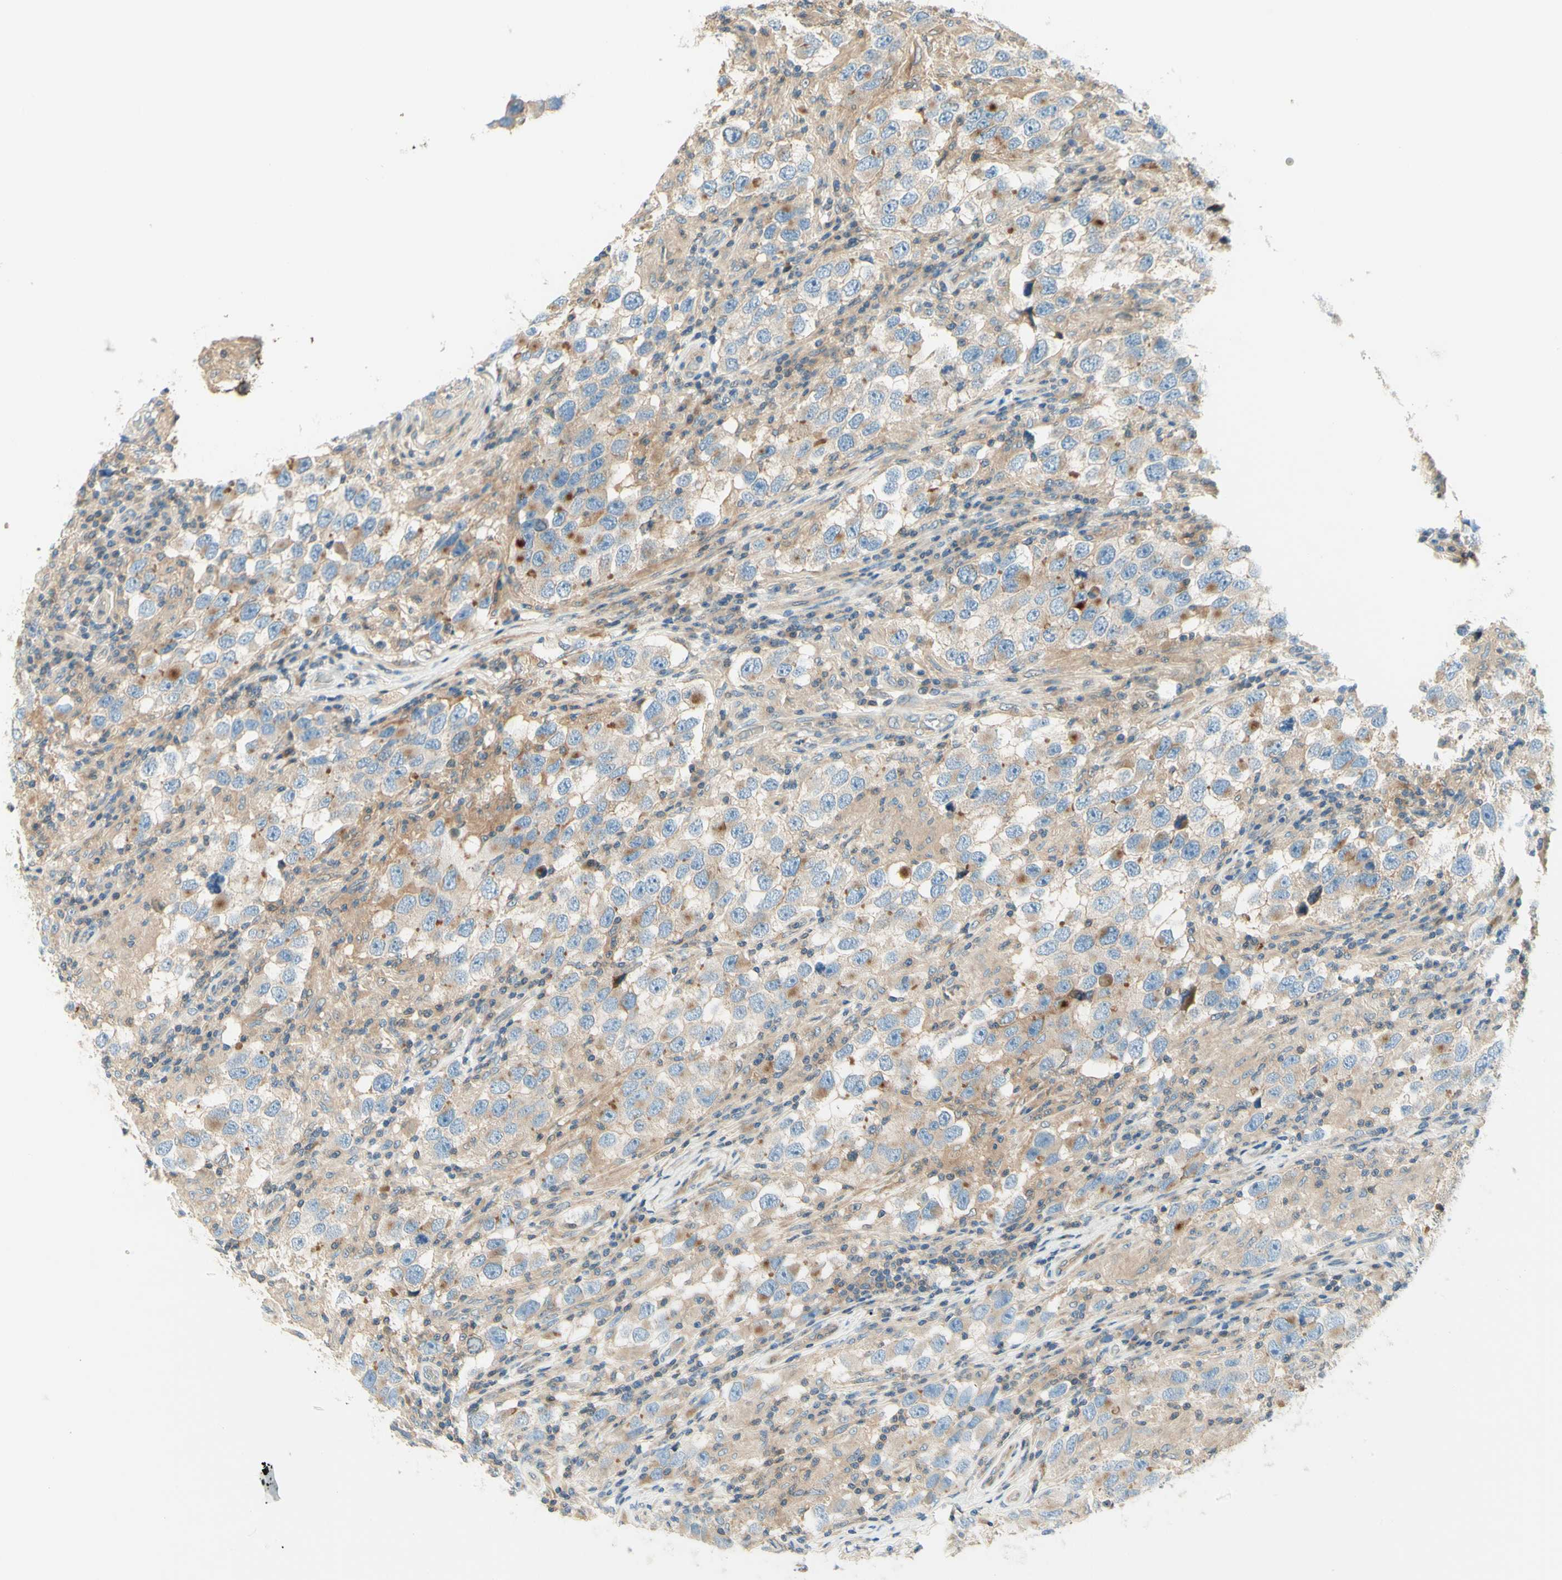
{"staining": {"intensity": "weak", "quantity": ">75%", "location": "cytoplasmic/membranous"}, "tissue": "testis cancer", "cell_type": "Tumor cells", "image_type": "cancer", "snomed": [{"axis": "morphology", "description": "Carcinoma, Embryonal, NOS"}, {"axis": "topography", "description": "Testis"}], "caption": "Human embryonal carcinoma (testis) stained with a brown dye shows weak cytoplasmic/membranous positive expression in about >75% of tumor cells.", "gene": "PROM1", "patient": {"sex": "male", "age": 21}}